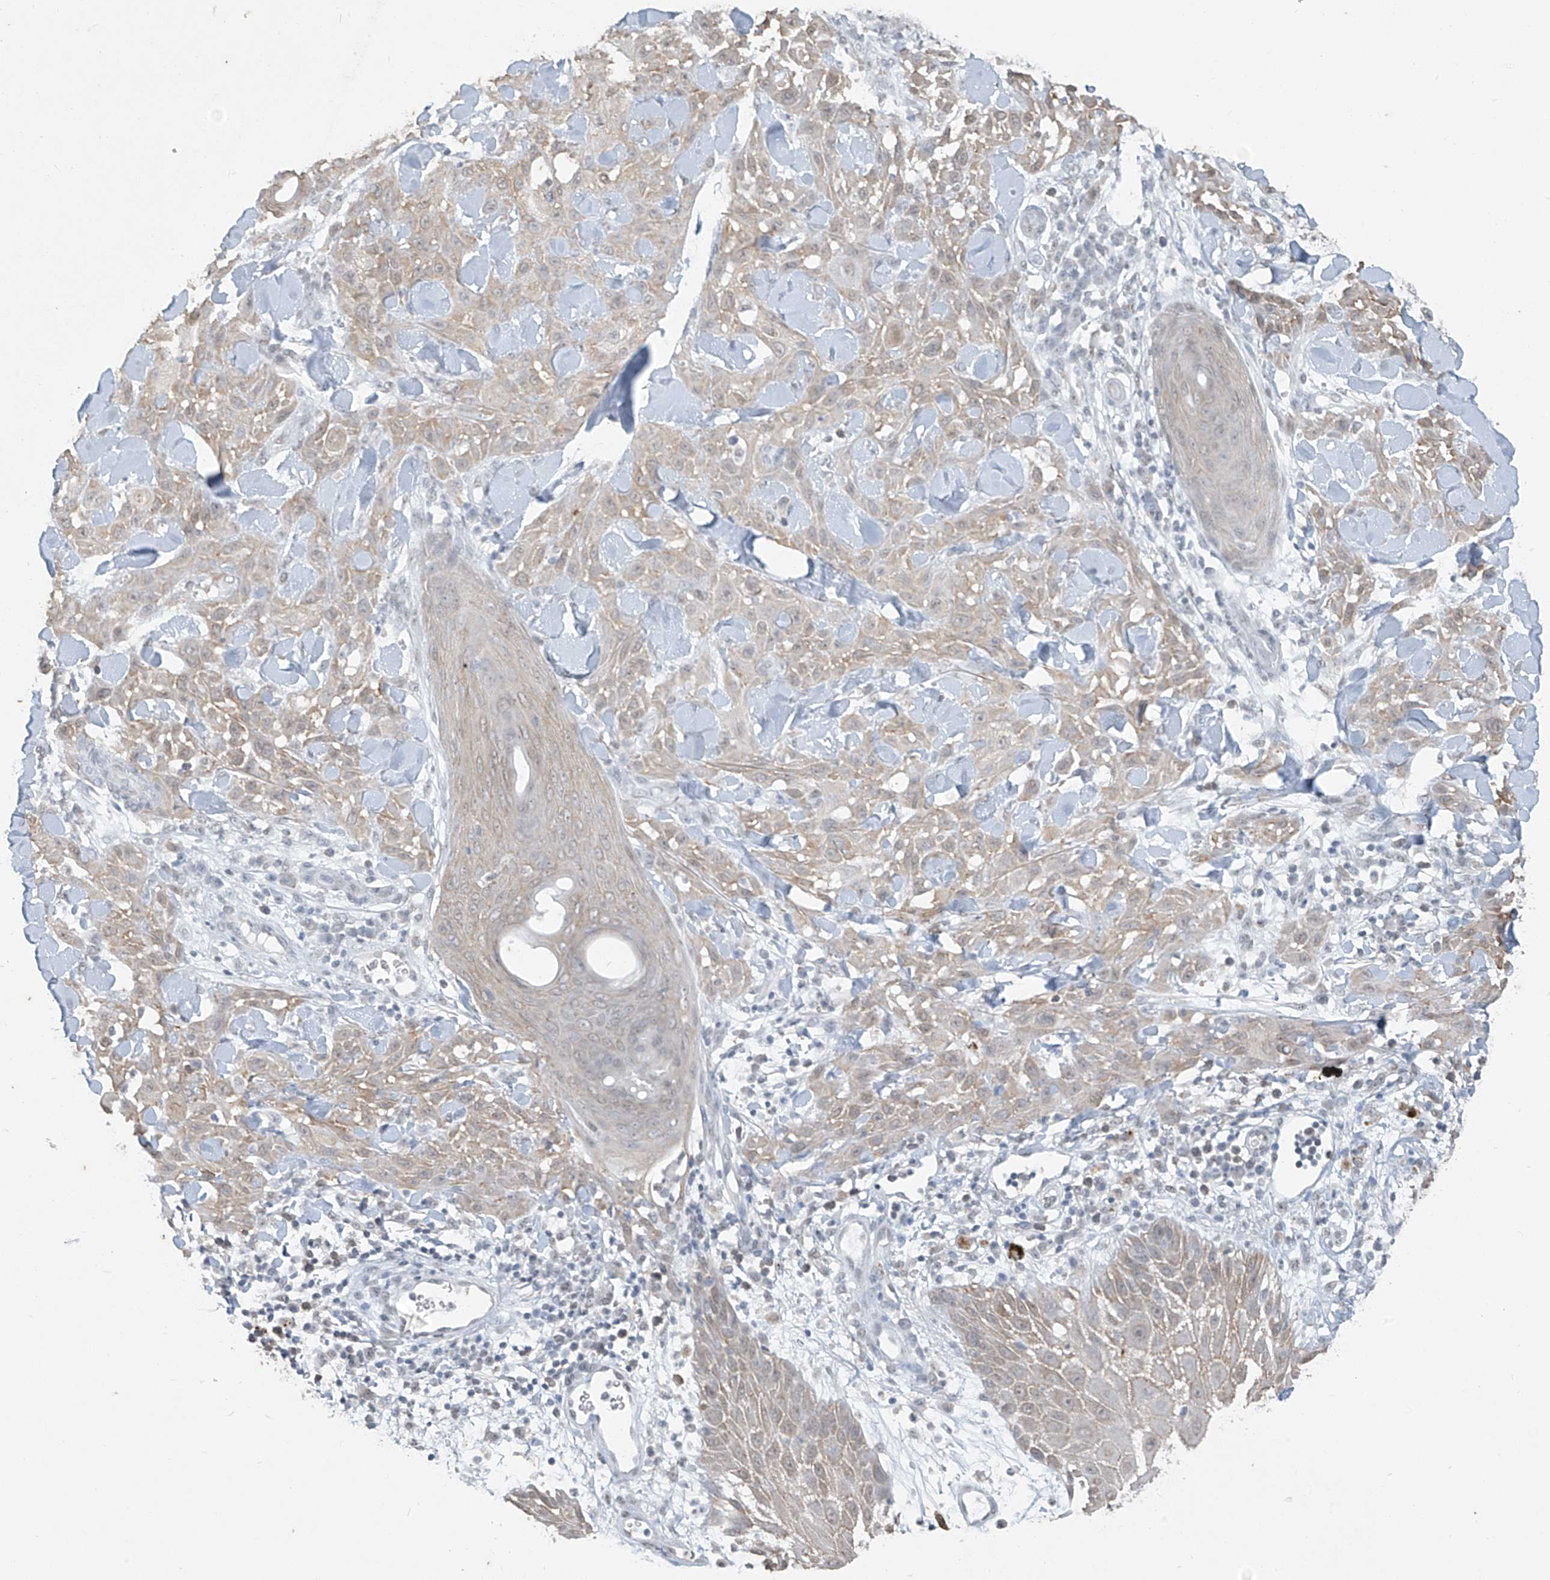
{"staining": {"intensity": "weak", "quantity": "<25%", "location": "cytoplasmic/membranous"}, "tissue": "skin cancer", "cell_type": "Tumor cells", "image_type": "cancer", "snomed": [{"axis": "morphology", "description": "Squamous cell carcinoma, NOS"}, {"axis": "topography", "description": "Skin"}], "caption": "Immunohistochemistry photomicrograph of human squamous cell carcinoma (skin) stained for a protein (brown), which shows no staining in tumor cells.", "gene": "TFEC", "patient": {"sex": "male", "age": 24}}